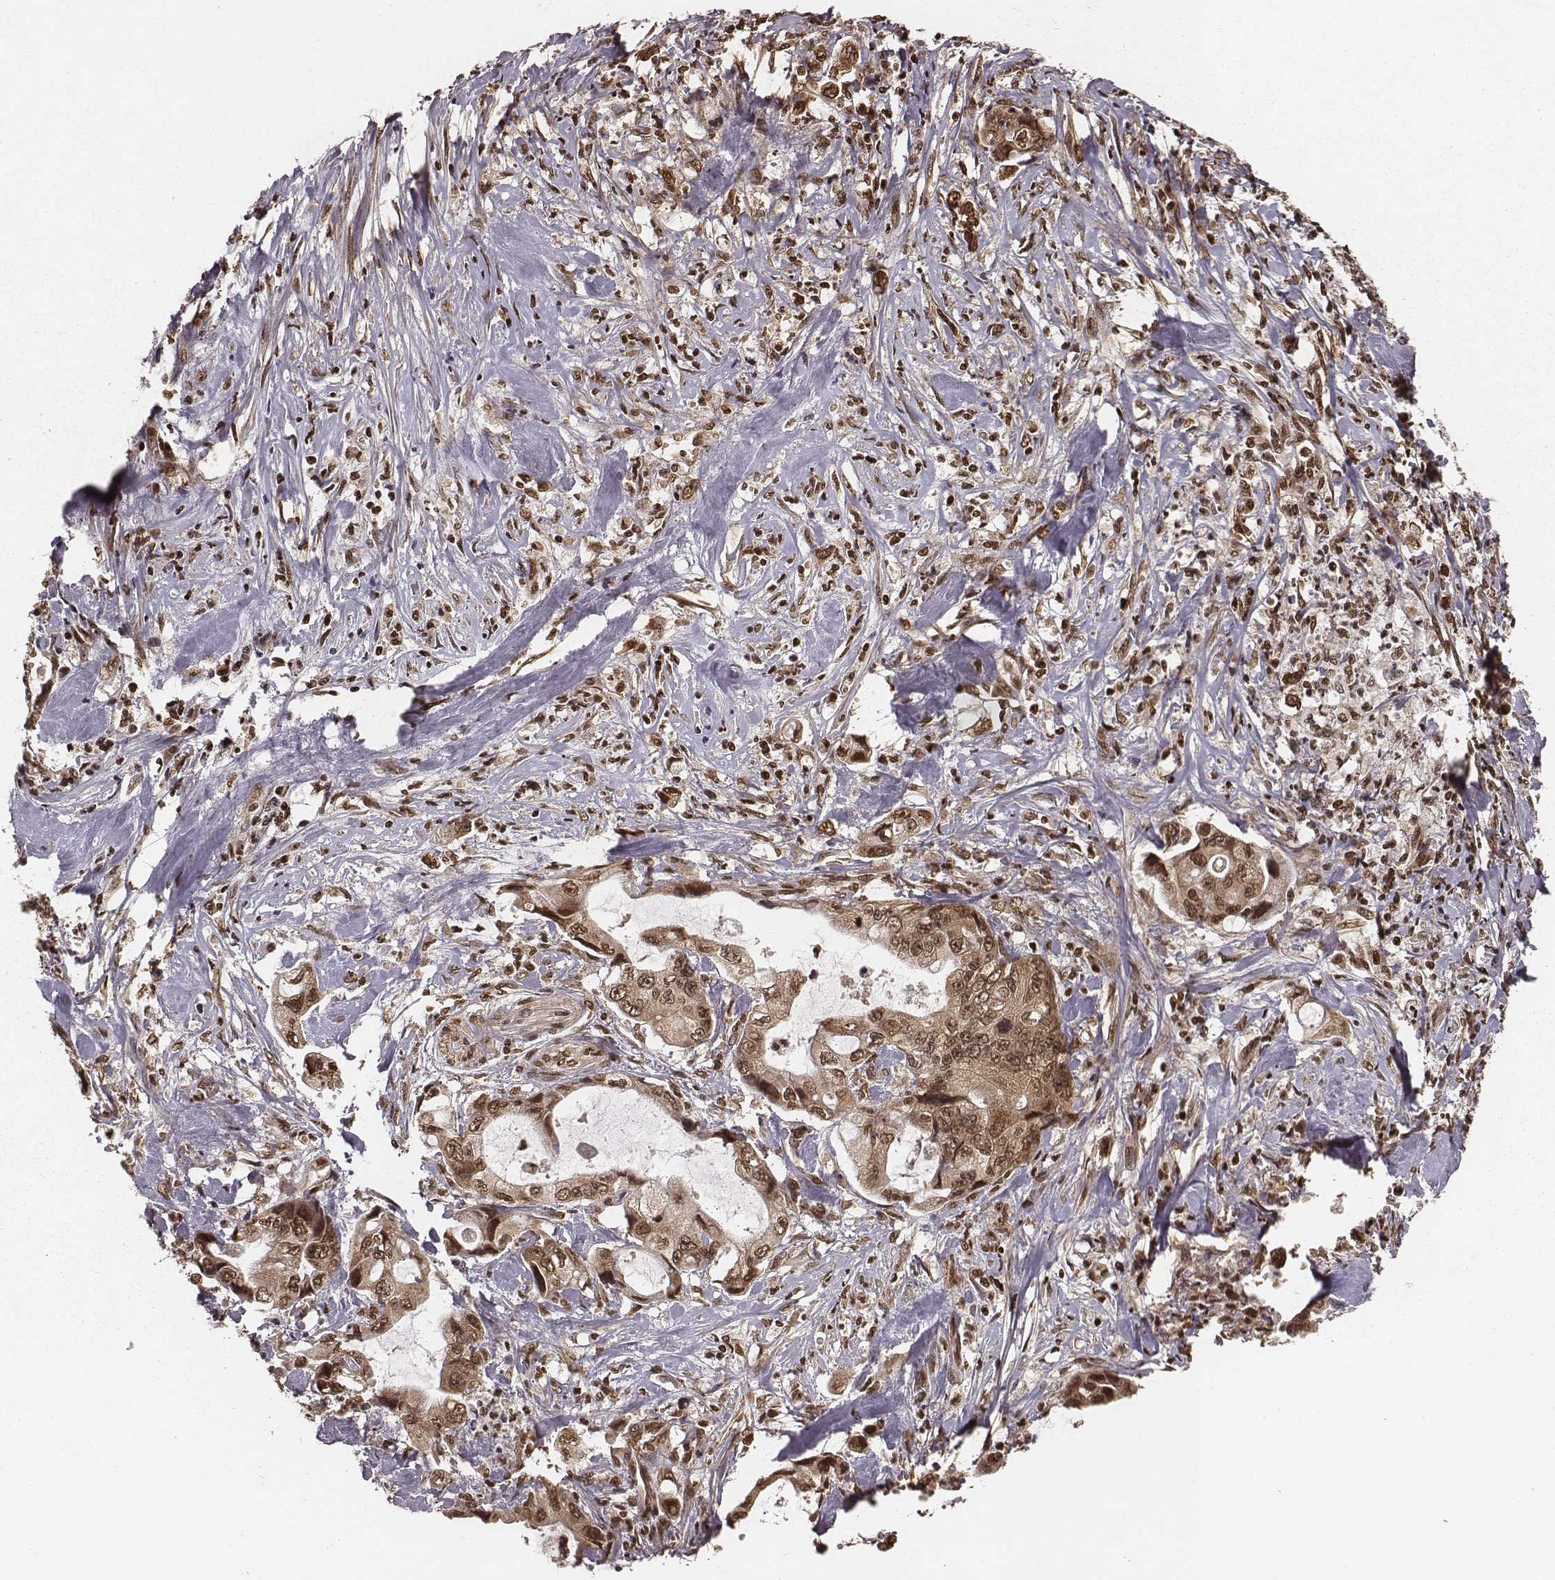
{"staining": {"intensity": "moderate", "quantity": ">75%", "location": "cytoplasmic/membranous,nuclear"}, "tissue": "stomach cancer", "cell_type": "Tumor cells", "image_type": "cancer", "snomed": [{"axis": "morphology", "description": "Adenocarcinoma, NOS"}, {"axis": "topography", "description": "Pancreas"}, {"axis": "topography", "description": "Stomach, upper"}], "caption": "The image reveals staining of adenocarcinoma (stomach), revealing moderate cytoplasmic/membranous and nuclear protein expression (brown color) within tumor cells.", "gene": "NFX1", "patient": {"sex": "male", "age": 77}}